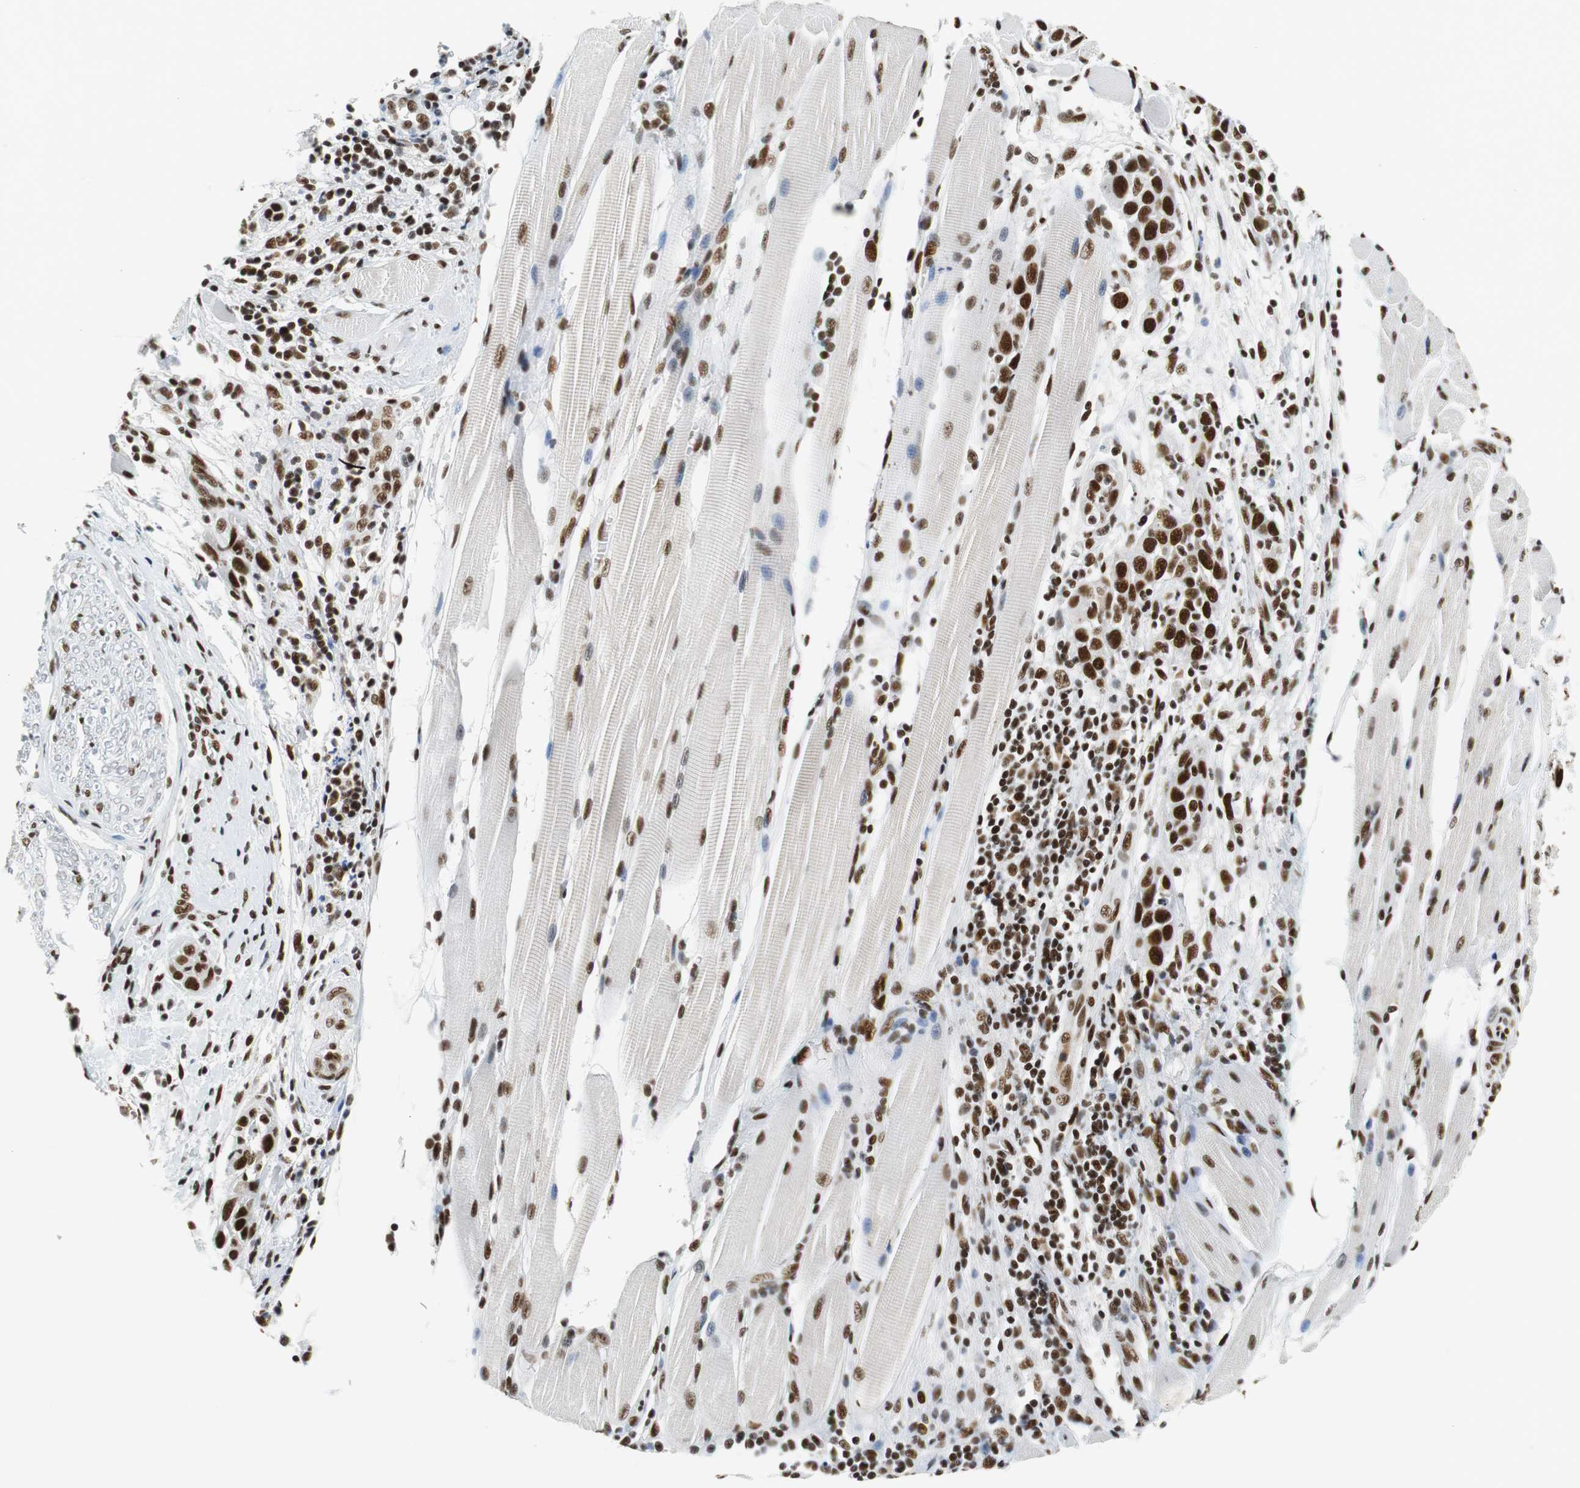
{"staining": {"intensity": "strong", "quantity": ">75%", "location": "nuclear"}, "tissue": "head and neck cancer", "cell_type": "Tumor cells", "image_type": "cancer", "snomed": [{"axis": "morphology", "description": "Normal tissue, NOS"}, {"axis": "morphology", "description": "Squamous cell carcinoma, NOS"}, {"axis": "topography", "description": "Oral tissue"}, {"axis": "topography", "description": "Head-Neck"}], "caption": "A high-resolution histopathology image shows immunohistochemistry staining of head and neck squamous cell carcinoma, which shows strong nuclear positivity in about >75% of tumor cells. The staining was performed using DAB (3,3'-diaminobenzidine) to visualize the protein expression in brown, while the nuclei were stained in blue with hematoxylin (Magnification: 20x).", "gene": "PRKDC", "patient": {"sex": "female", "age": 50}}